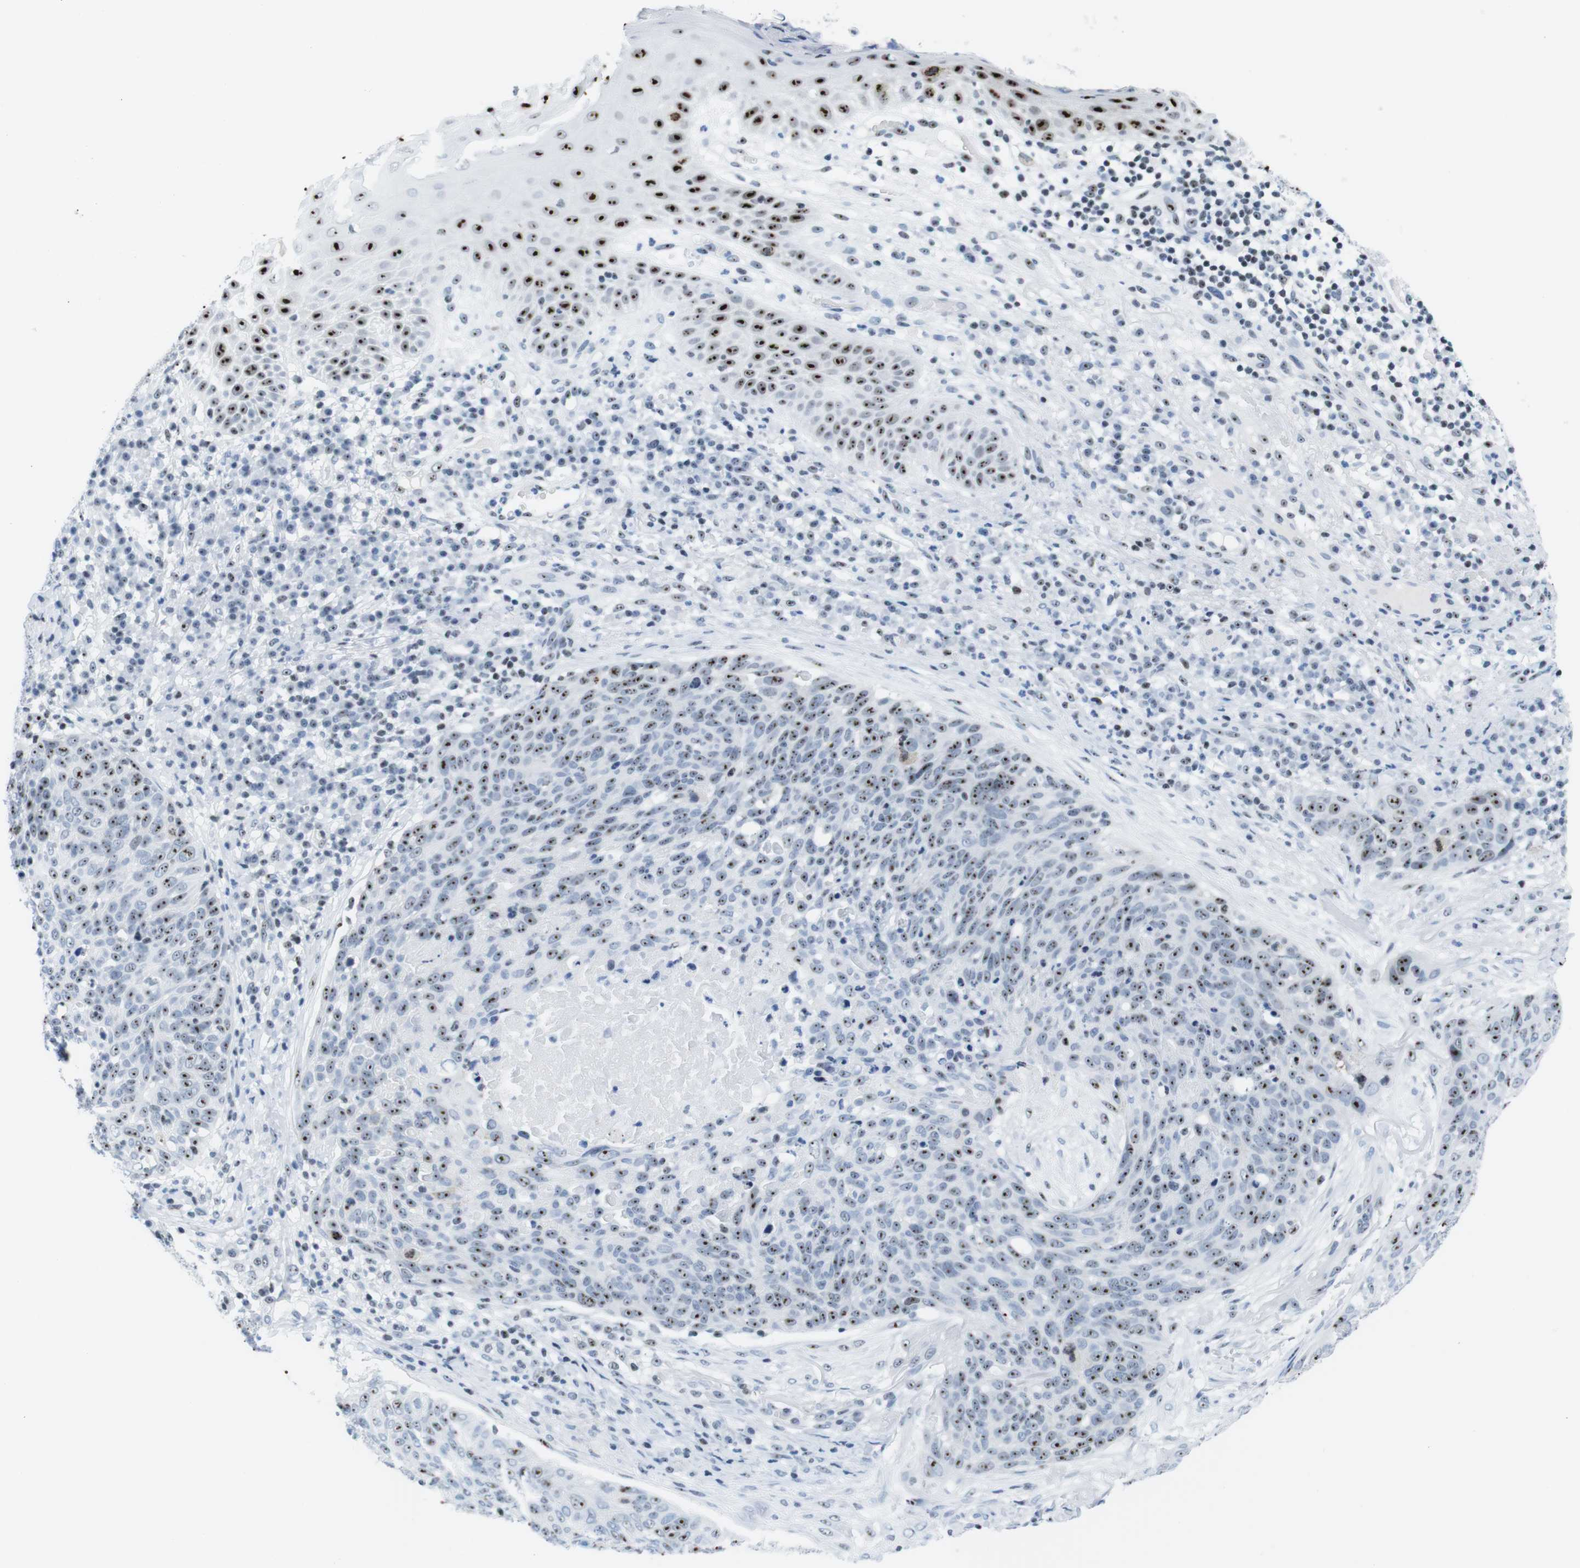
{"staining": {"intensity": "moderate", "quantity": "25%-75%", "location": "nuclear"}, "tissue": "skin cancer", "cell_type": "Tumor cells", "image_type": "cancer", "snomed": [{"axis": "morphology", "description": "Squamous cell carcinoma in situ, NOS"}, {"axis": "morphology", "description": "Squamous cell carcinoma, NOS"}, {"axis": "topography", "description": "Skin"}], "caption": "Immunohistochemistry photomicrograph of neoplastic tissue: human skin cancer stained using IHC displays medium levels of moderate protein expression localized specifically in the nuclear of tumor cells, appearing as a nuclear brown color.", "gene": "NIFK", "patient": {"sex": "male", "age": 93}}